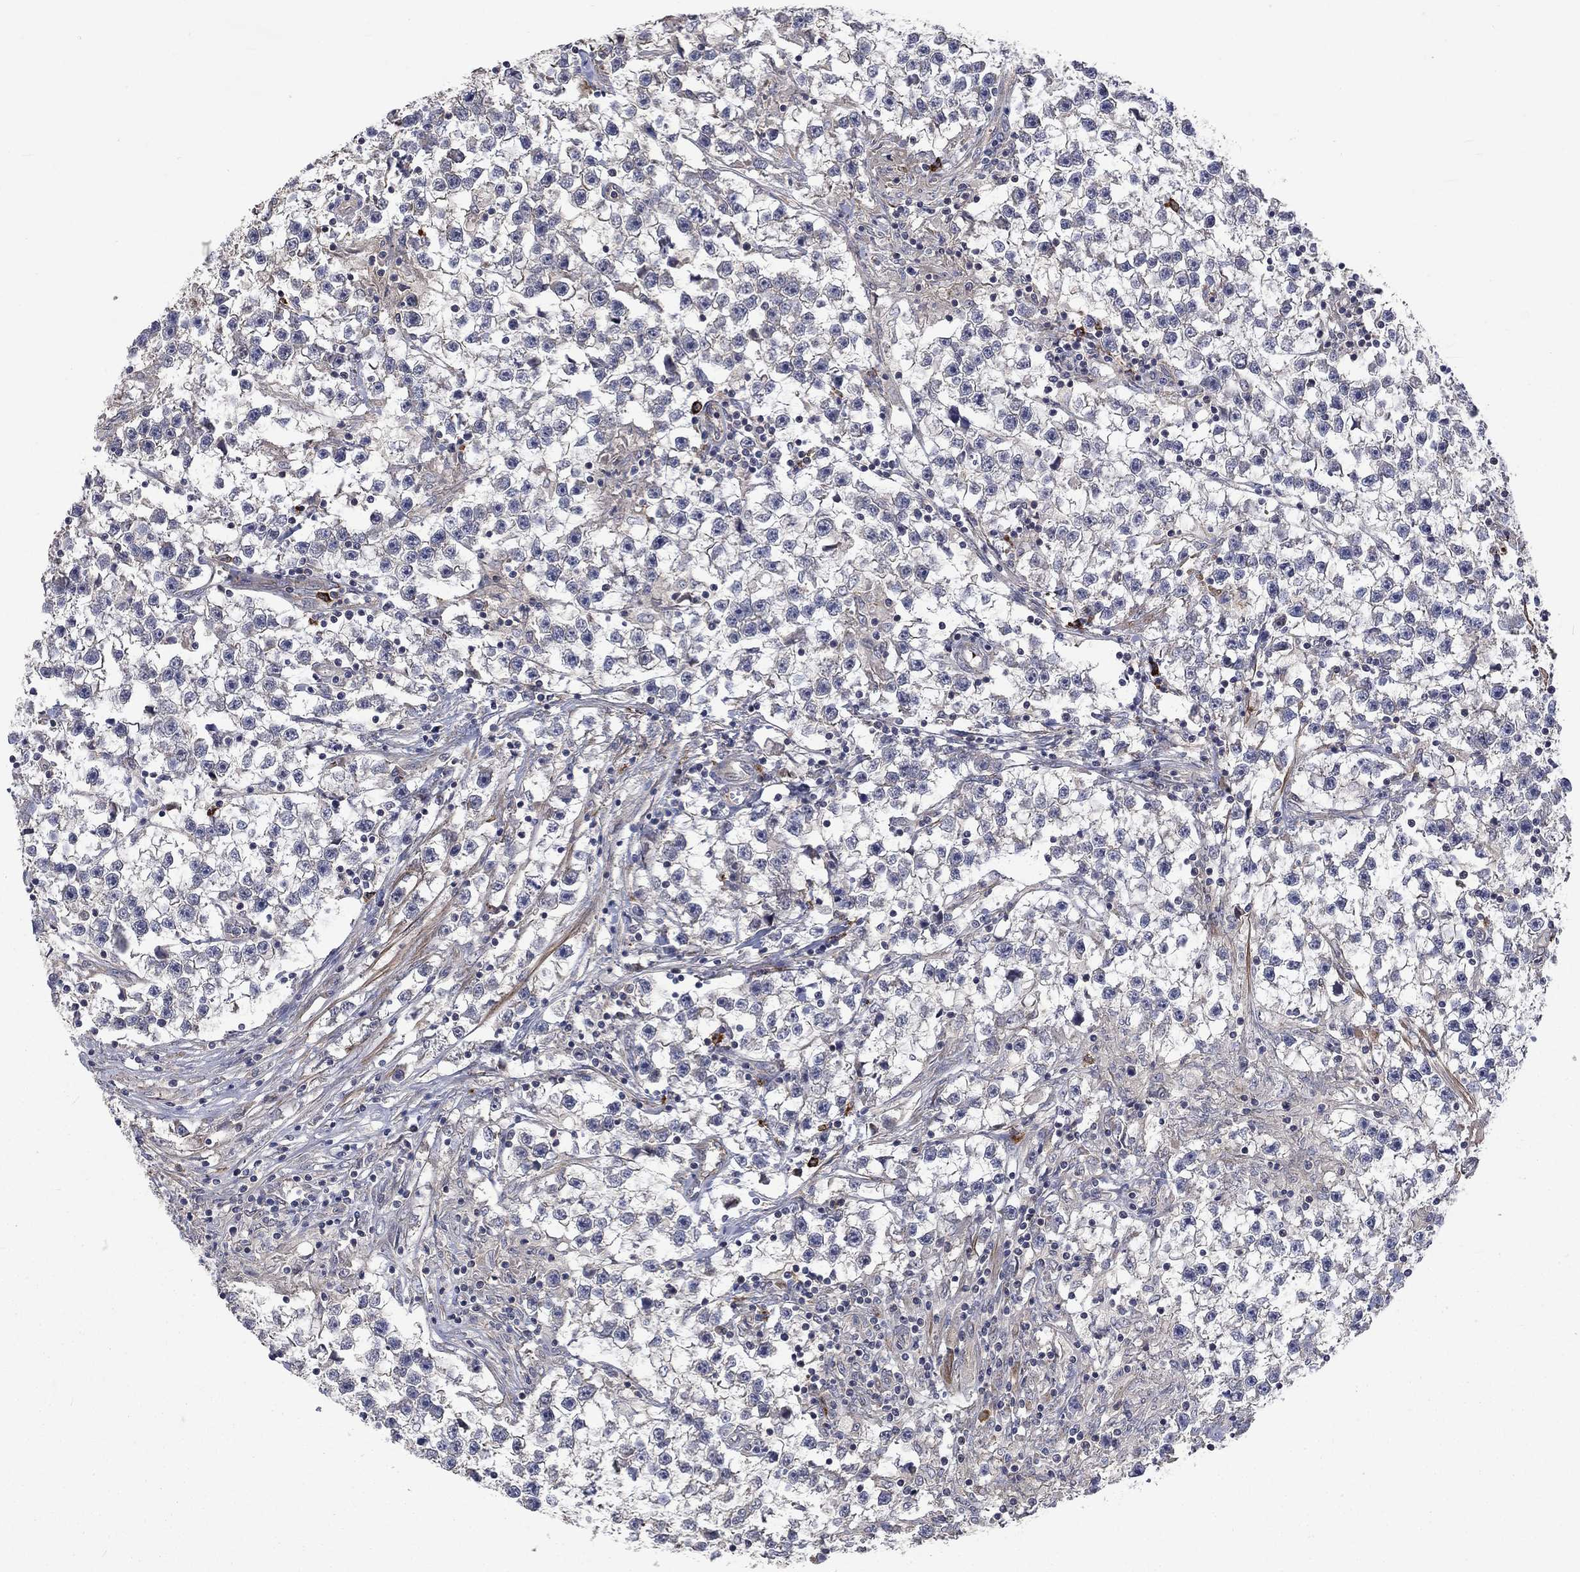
{"staining": {"intensity": "negative", "quantity": "none", "location": "none"}, "tissue": "testis cancer", "cell_type": "Tumor cells", "image_type": "cancer", "snomed": [{"axis": "morphology", "description": "Seminoma, NOS"}, {"axis": "topography", "description": "Testis"}], "caption": "Immunohistochemical staining of human testis cancer (seminoma) exhibits no significant expression in tumor cells.", "gene": "VCAN", "patient": {"sex": "male", "age": 59}}